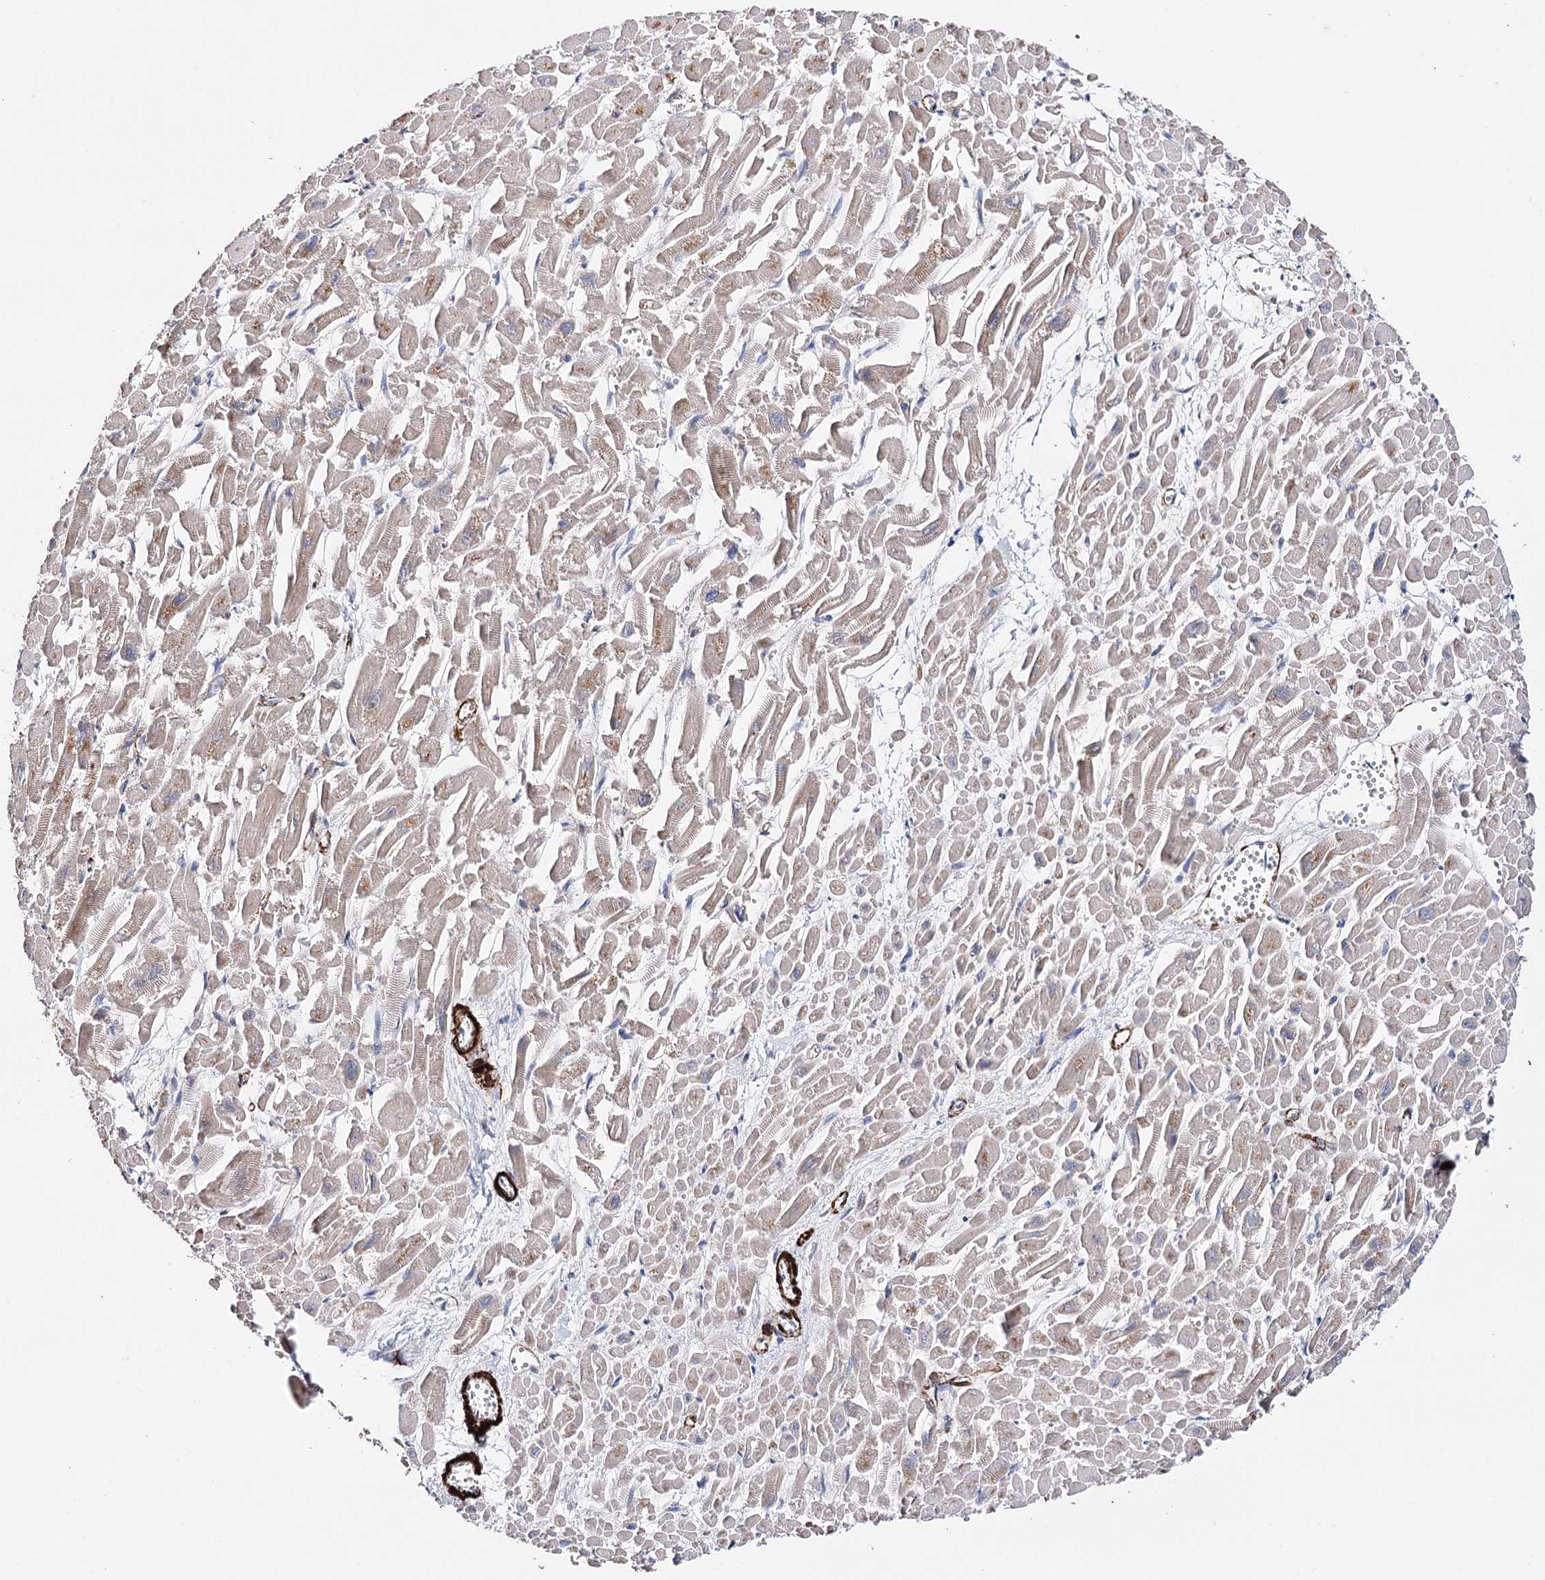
{"staining": {"intensity": "weak", "quantity": ">75%", "location": "cytoplasmic/membranous"}, "tissue": "heart muscle", "cell_type": "Cardiomyocytes", "image_type": "normal", "snomed": [{"axis": "morphology", "description": "Normal tissue, NOS"}, {"axis": "topography", "description": "Heart"}], "caption": "Immunohistochemical staining of unremarkable heart muscle displays >75% levels of weak cytoplasmic/membranous protein expression in about >75% of cardiomyocytes. The protein is stained brown, and the nuclei are stained in blue (DAB (3,3'-diaminobenzidine) IHC with brightfield microscopy, high magnification).", "gene": "CFAP46", "patient": {"sex": "male", "age": 54}}